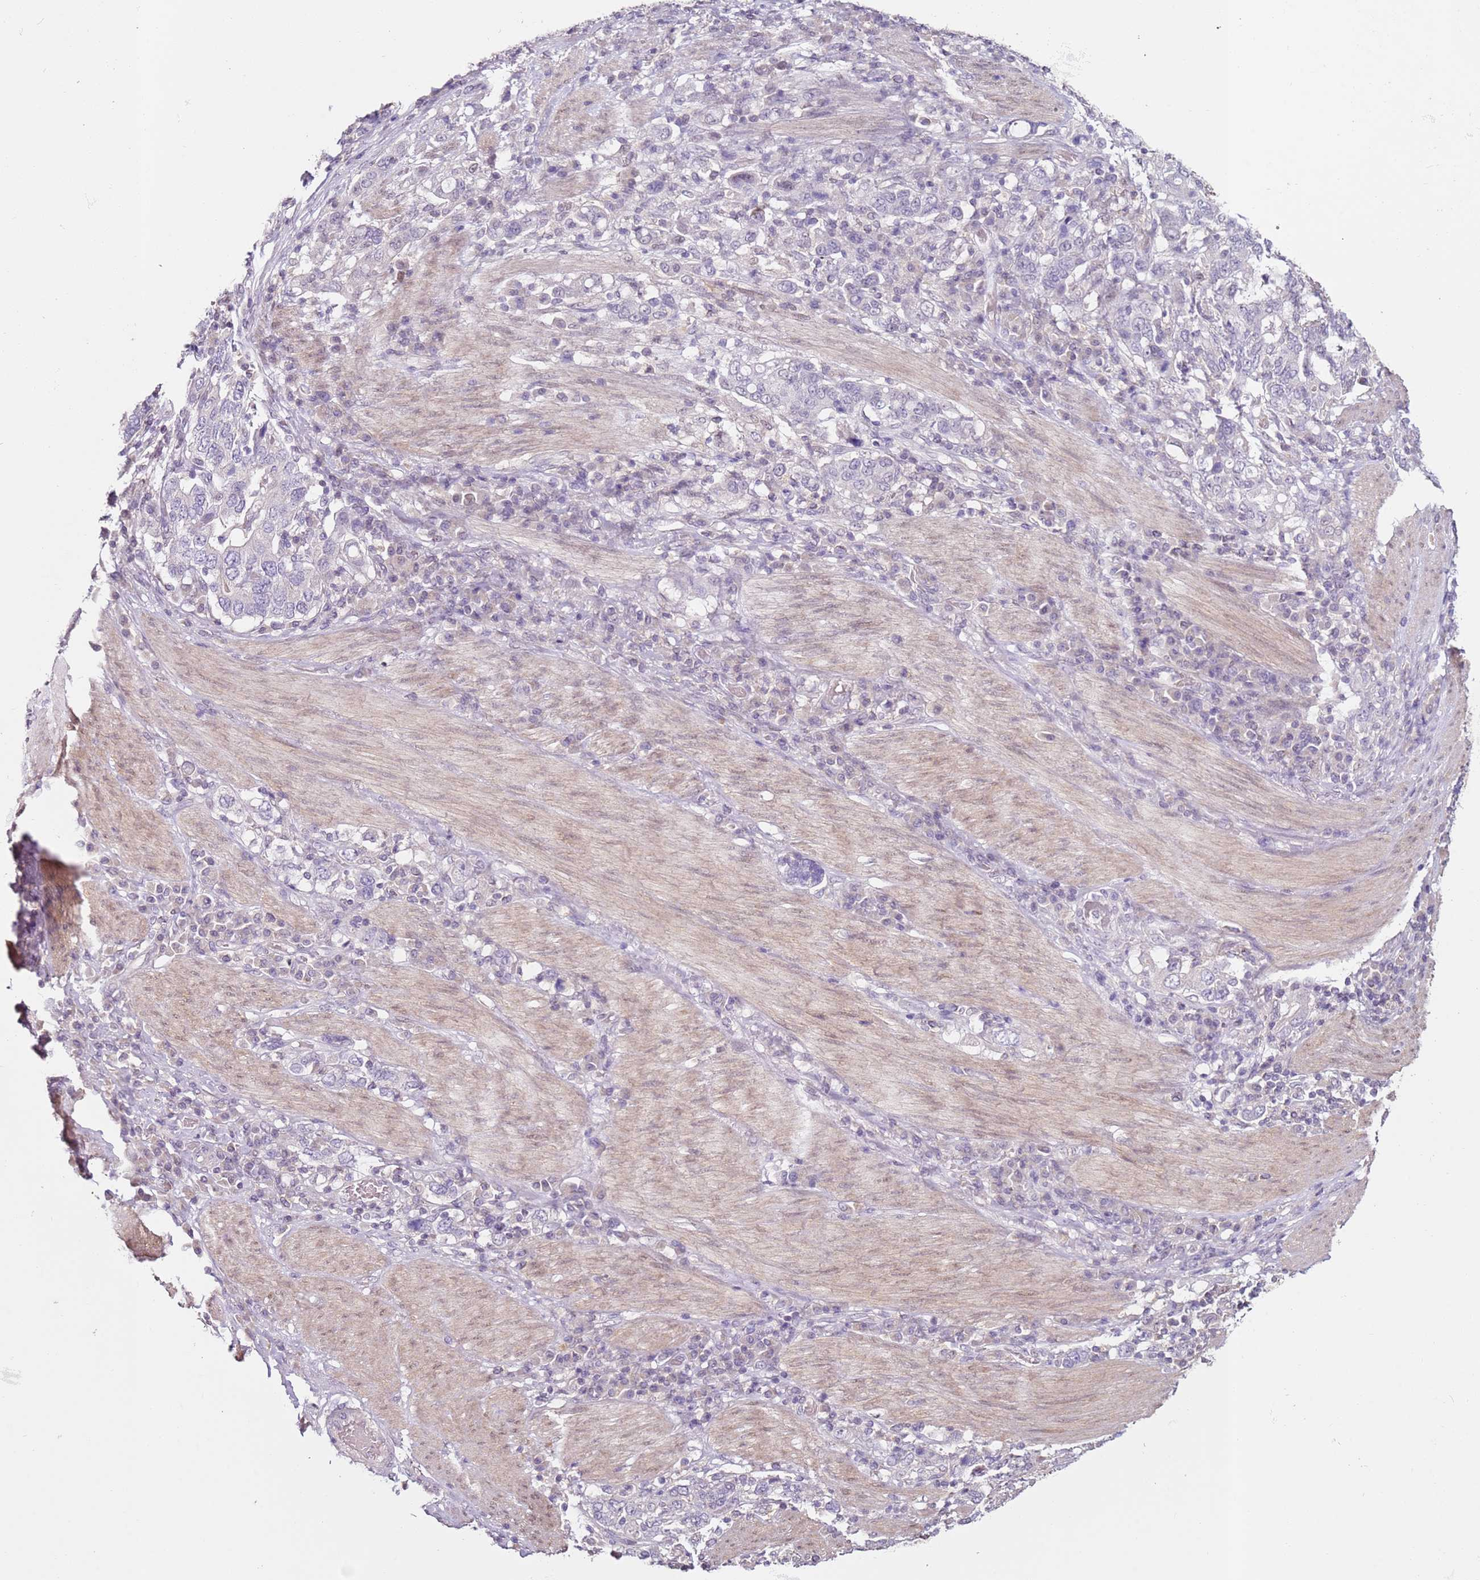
{"staining": {"intensity": "negative", "quantity": "none", "location": "none"}, "tissue": "stomach cancer", "cell_type": "Tumor cells", "image_type": "cancer", "snomed": [{"axis": "morphology", "description": "Adenocarcinoma, NOS"}, {"axis": "topography", "description": "Stomach, upper"}, {"axis": "topography", "description": "Stomach"}], "caption": "Human stomach adenocarcinoma stained for a protein using IHC reveals no positivity in tumor cells.", "gene": "MDH1", "patient": {"sex": "male", "age": 62}}